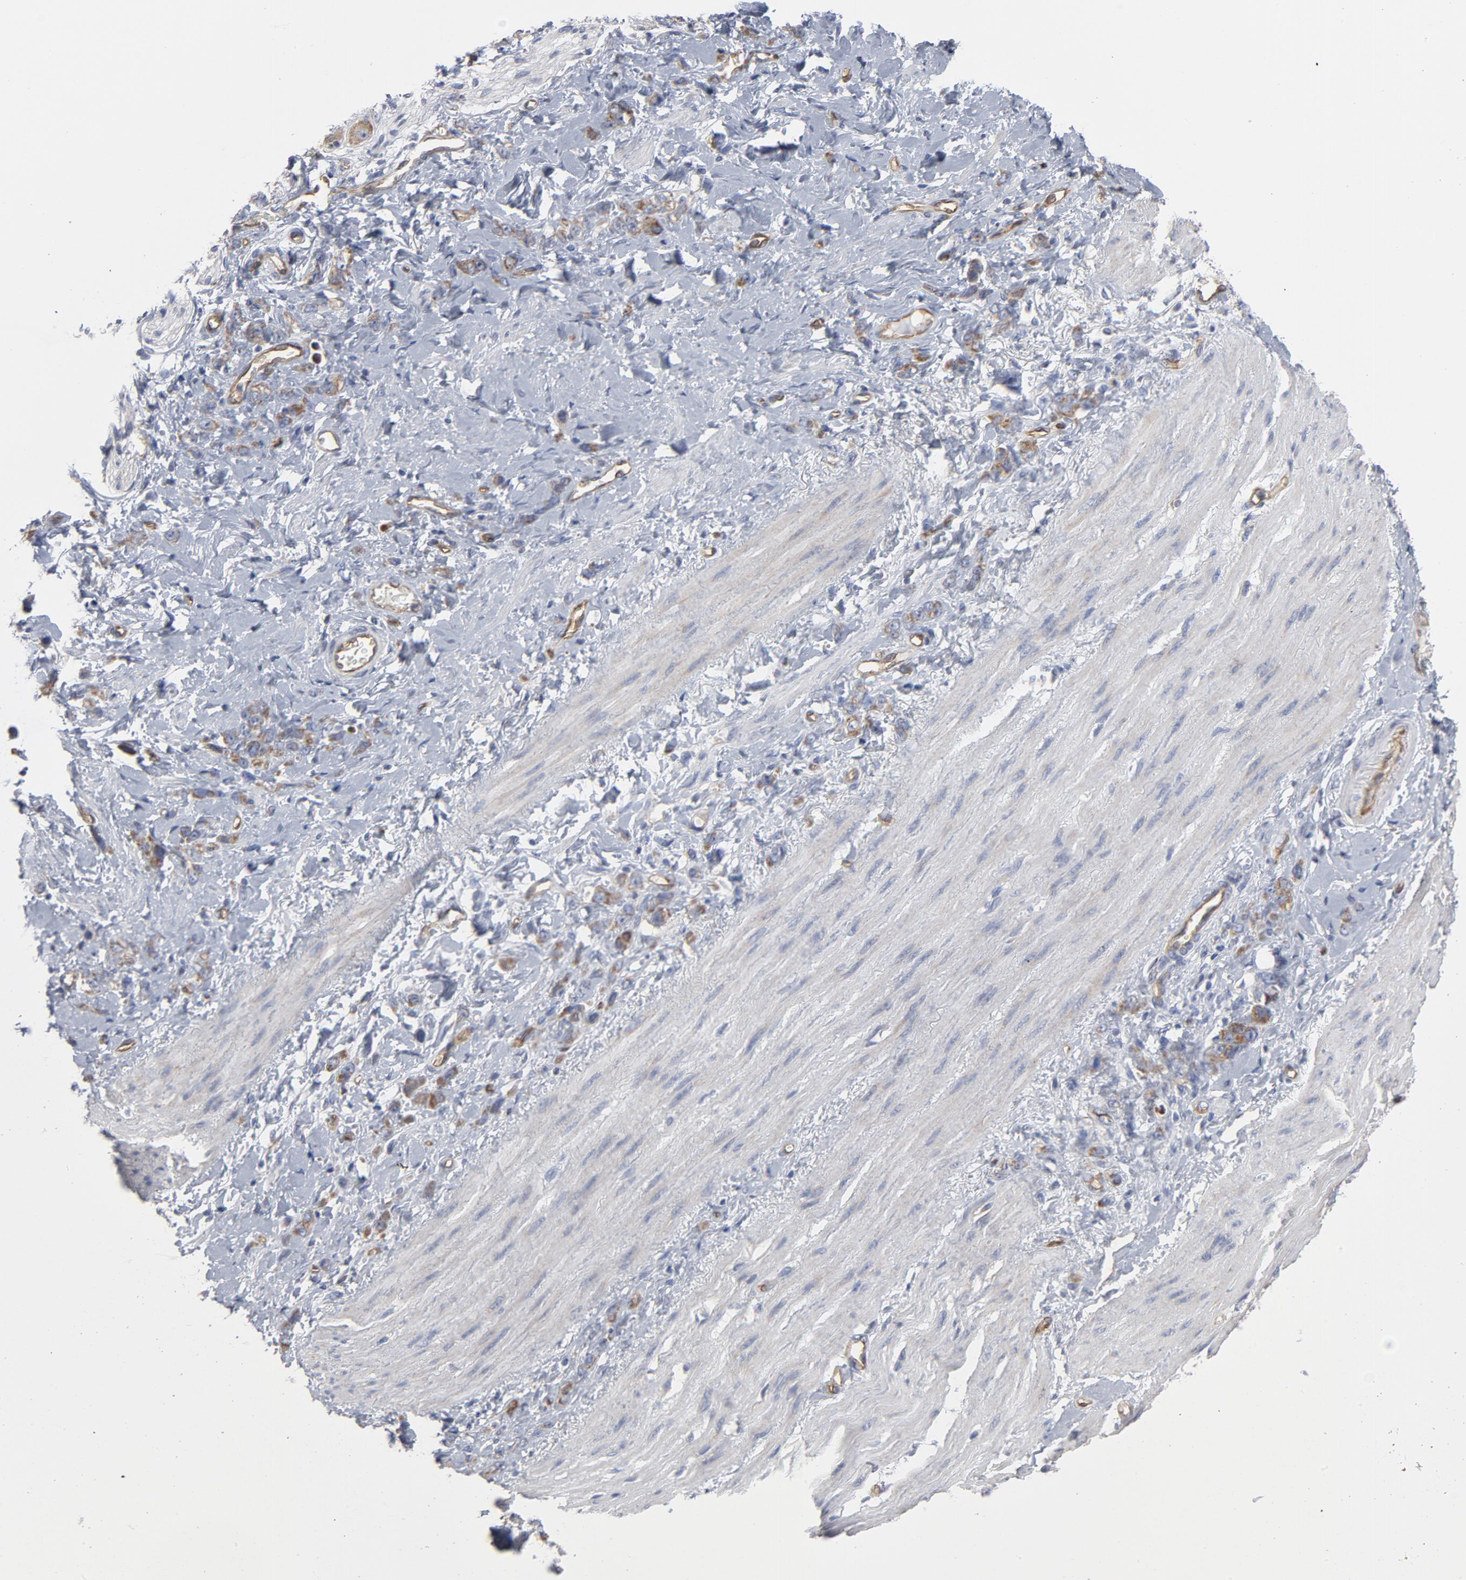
{"staining": {"intensity": "weak", "quantity": ">75%", "location": "cytoplasmic/membranous"}, "tissue": "stomach cancer", "cell_type": "Tumor cells", "image_type": "cancer", "snomed": [{"axis": "morphology", "description": "Normal tissue, NOS"}, {"axis": "morphology", "description": "Adenocarcinoma, NOS"}, {"axis": "topography", "description": "Stomach"}], "caption": "Protein staining of stomach cancer (adenocarcinoma) tissue shows weak cytoplasmic/membranous positivity in approximately >75% of tumor cells. Ihc stains the protein of interest in brown and the nuclei are stained blue.", "gene": "OXA1L", "patient": {"sex": "male", "age": 82}}